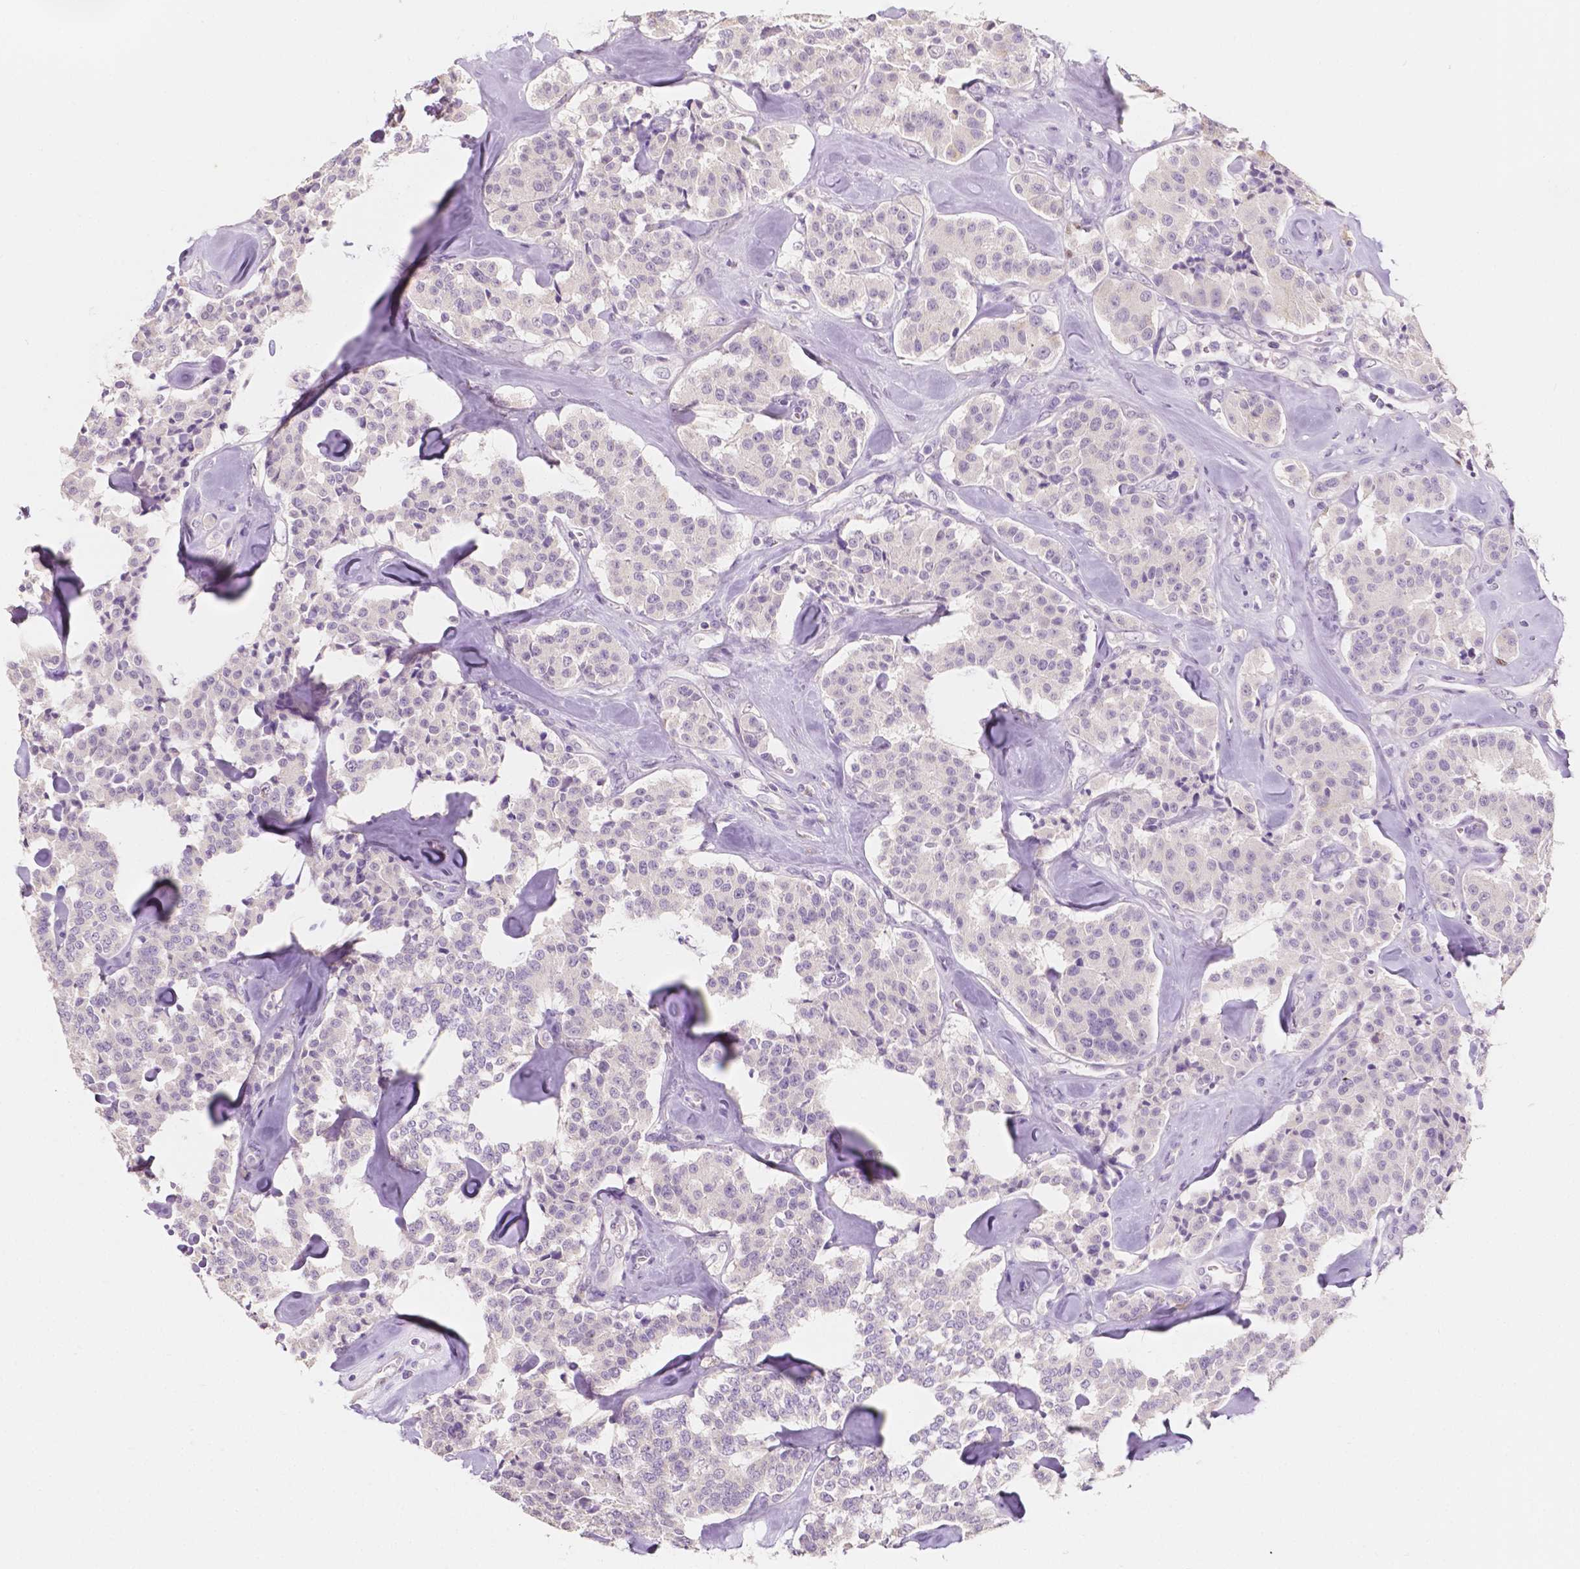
{"staining": {"intensity": "negative", "quantity": "none", "location": "none"}, "tissue": "carcinoid", "cell_type": "Tumor cells", "image_type": "cancer", "snomed": [{"axis": "morphology", "description": "Carcinoid, malignant, NOS"}, {"axis": "topography", "description": "Pancreas"}], "caption": "Tumor cells show no significant positivity in carcinoid (malignant).", "gene": "TAL1", "patient": {"sex": "male", "age": 41}}